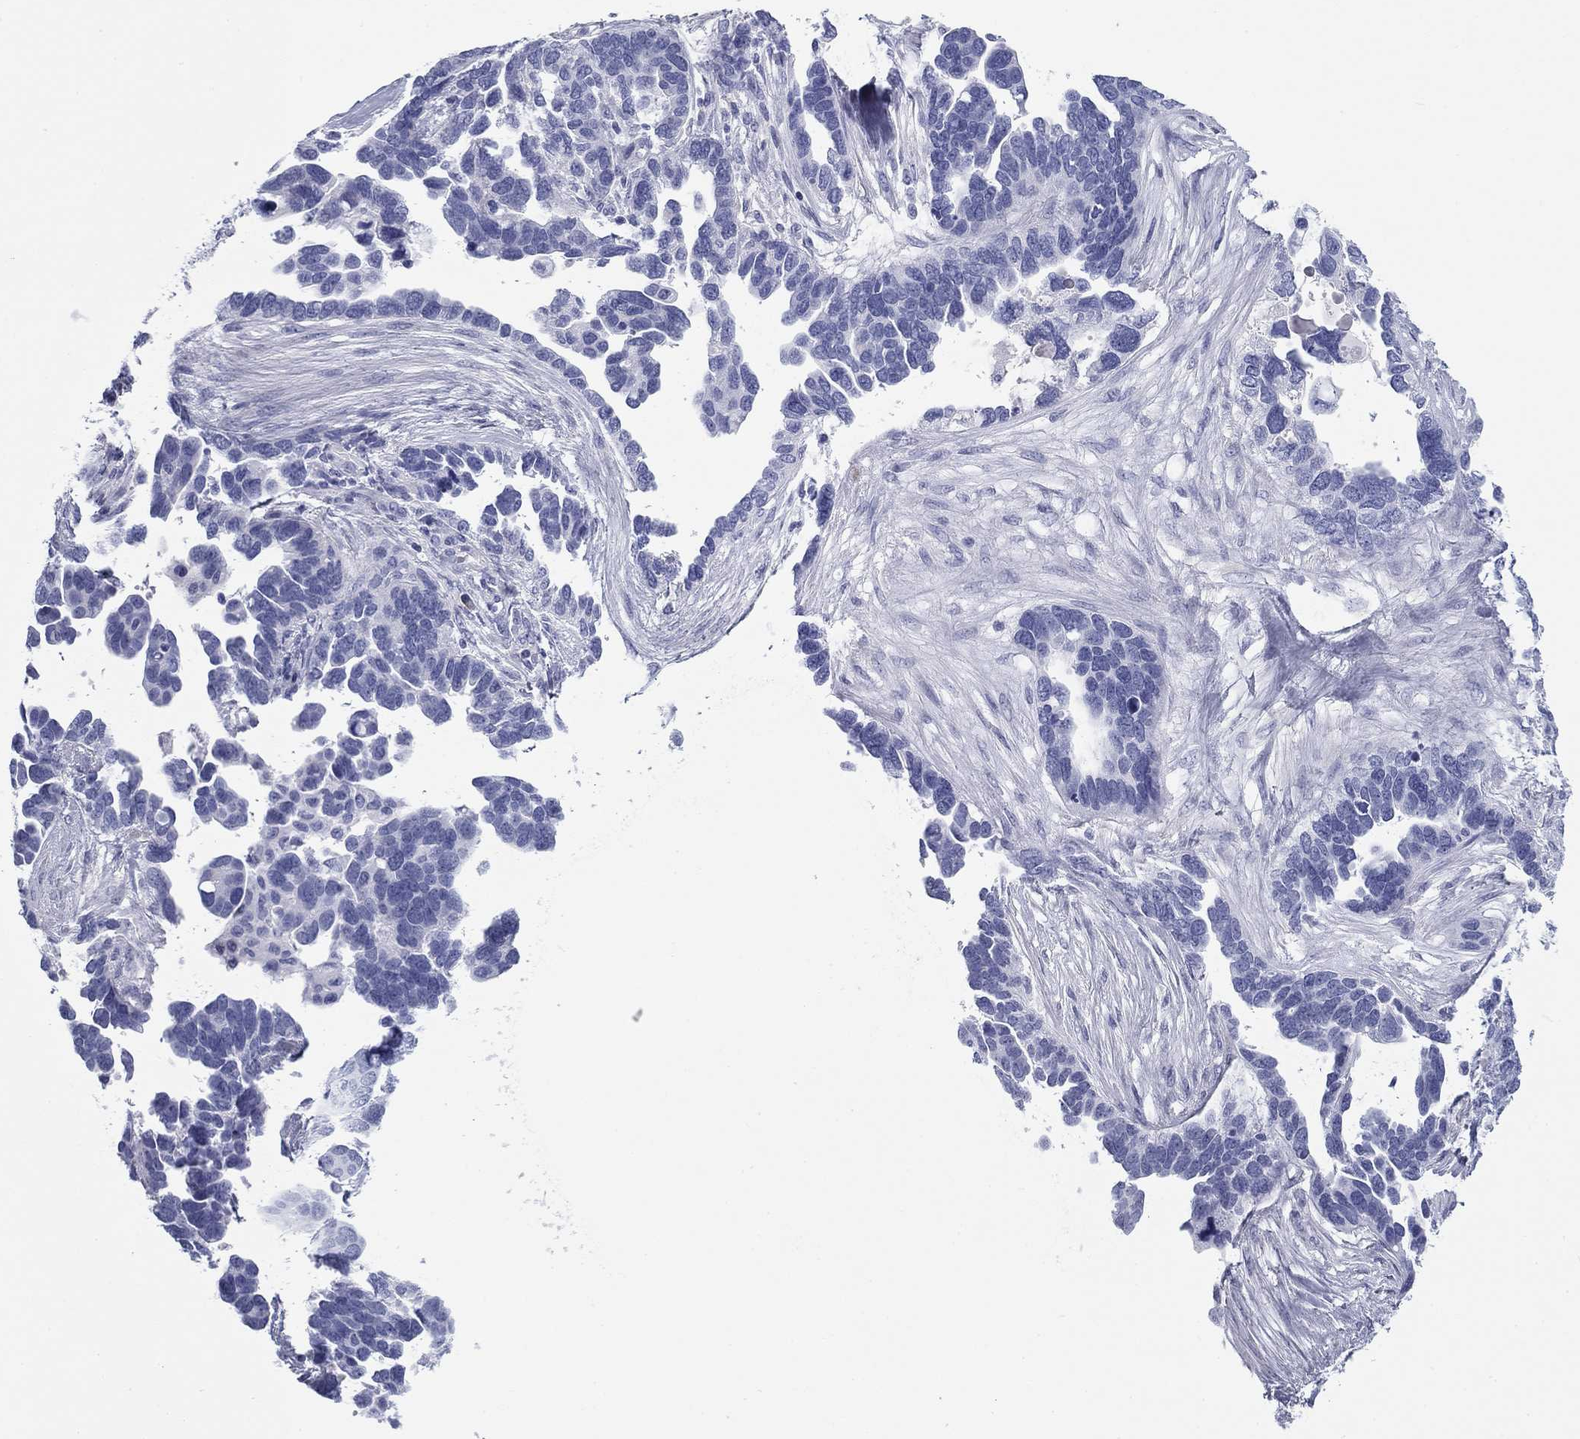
{"staining": {"intensity": "negative", "quantity": "none", "location": "none"}, "tissue": "ovarian cancer", "cell_type": "Tumor cells", "image_type": "cancer", "snomed": [{"axis": "morphology", "description": "Cystadenocarcinoma, serous, NOS"}, {"axis": "topography", "description": "Ovary"}], "caption": "Ovarian cancer was stained to show a protein in brown. There is no significant expression in tumor cells.", "gene": "ZP2", "patient": {"sex": "female", "age": 54}}